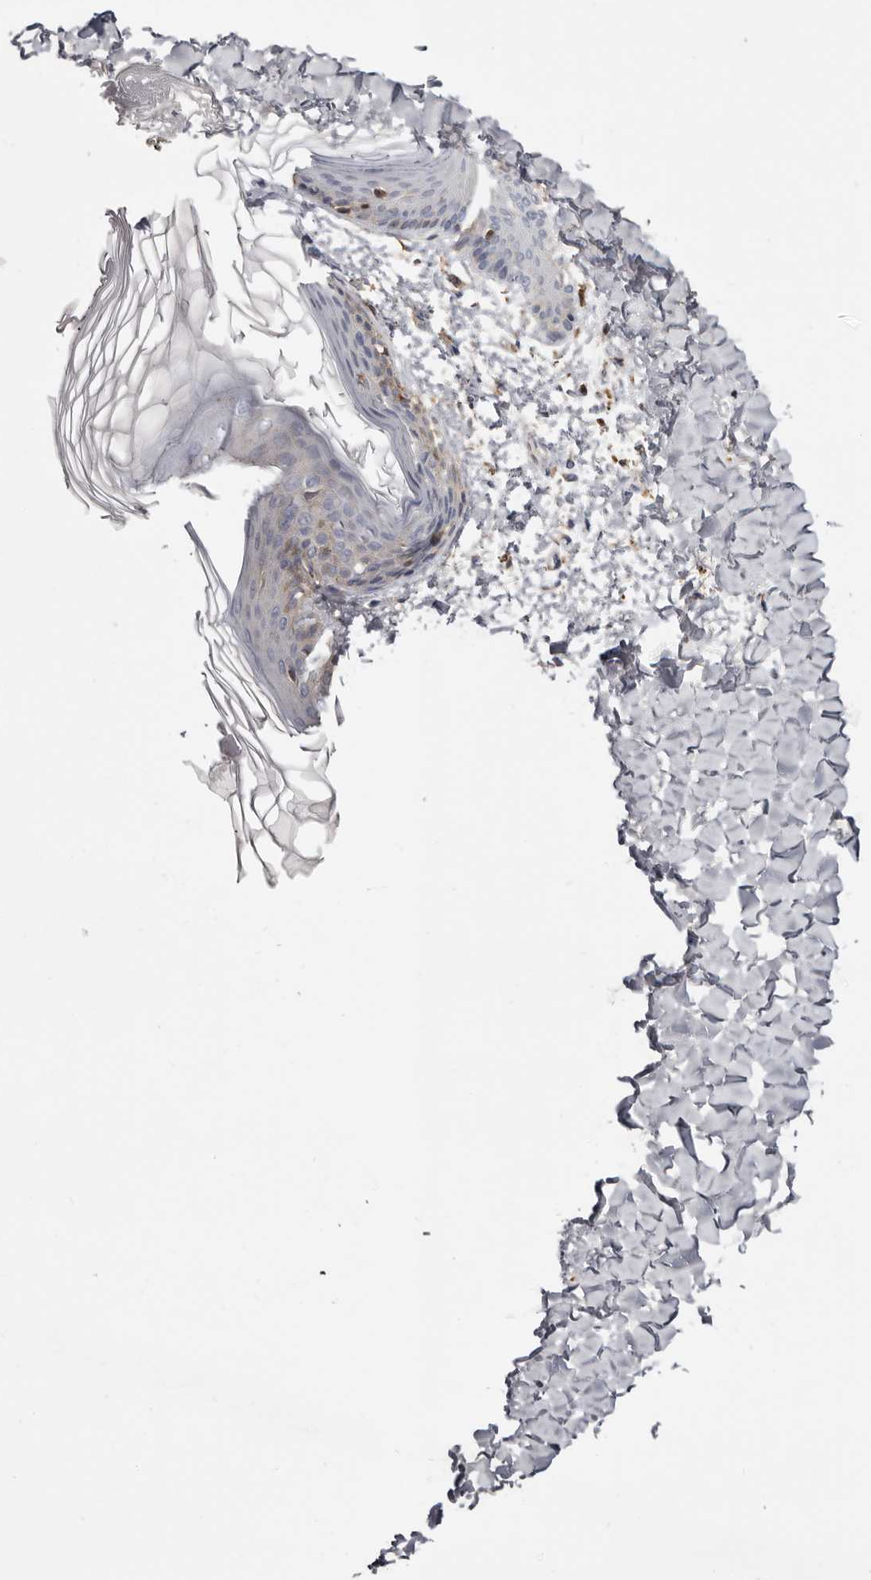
{"staining": {"intensity": "negative", "quantity": "none", "location": "none"}, "tissue": "skin", "cell_type": "Fibroblasts", "image_type": "normal", "snomed": [{"axis": "morphology", "description": "Normal tissue, NOS"}, {"axis": "morphology", "description": "Neoplasm, benign, NOS"}, {"axis": "topography", "description": "Skin"}, {"axis": "topography", "description": "Soft tissue"}], "caption": "Fibroblasts are negative for protein expression in benign human skin. (DAB (3,3'-diaminobenzidine) IHC with hematoxylin counter stain).", "gene": "KIF26B", "patient": {"sex": "male", "age": 26}}